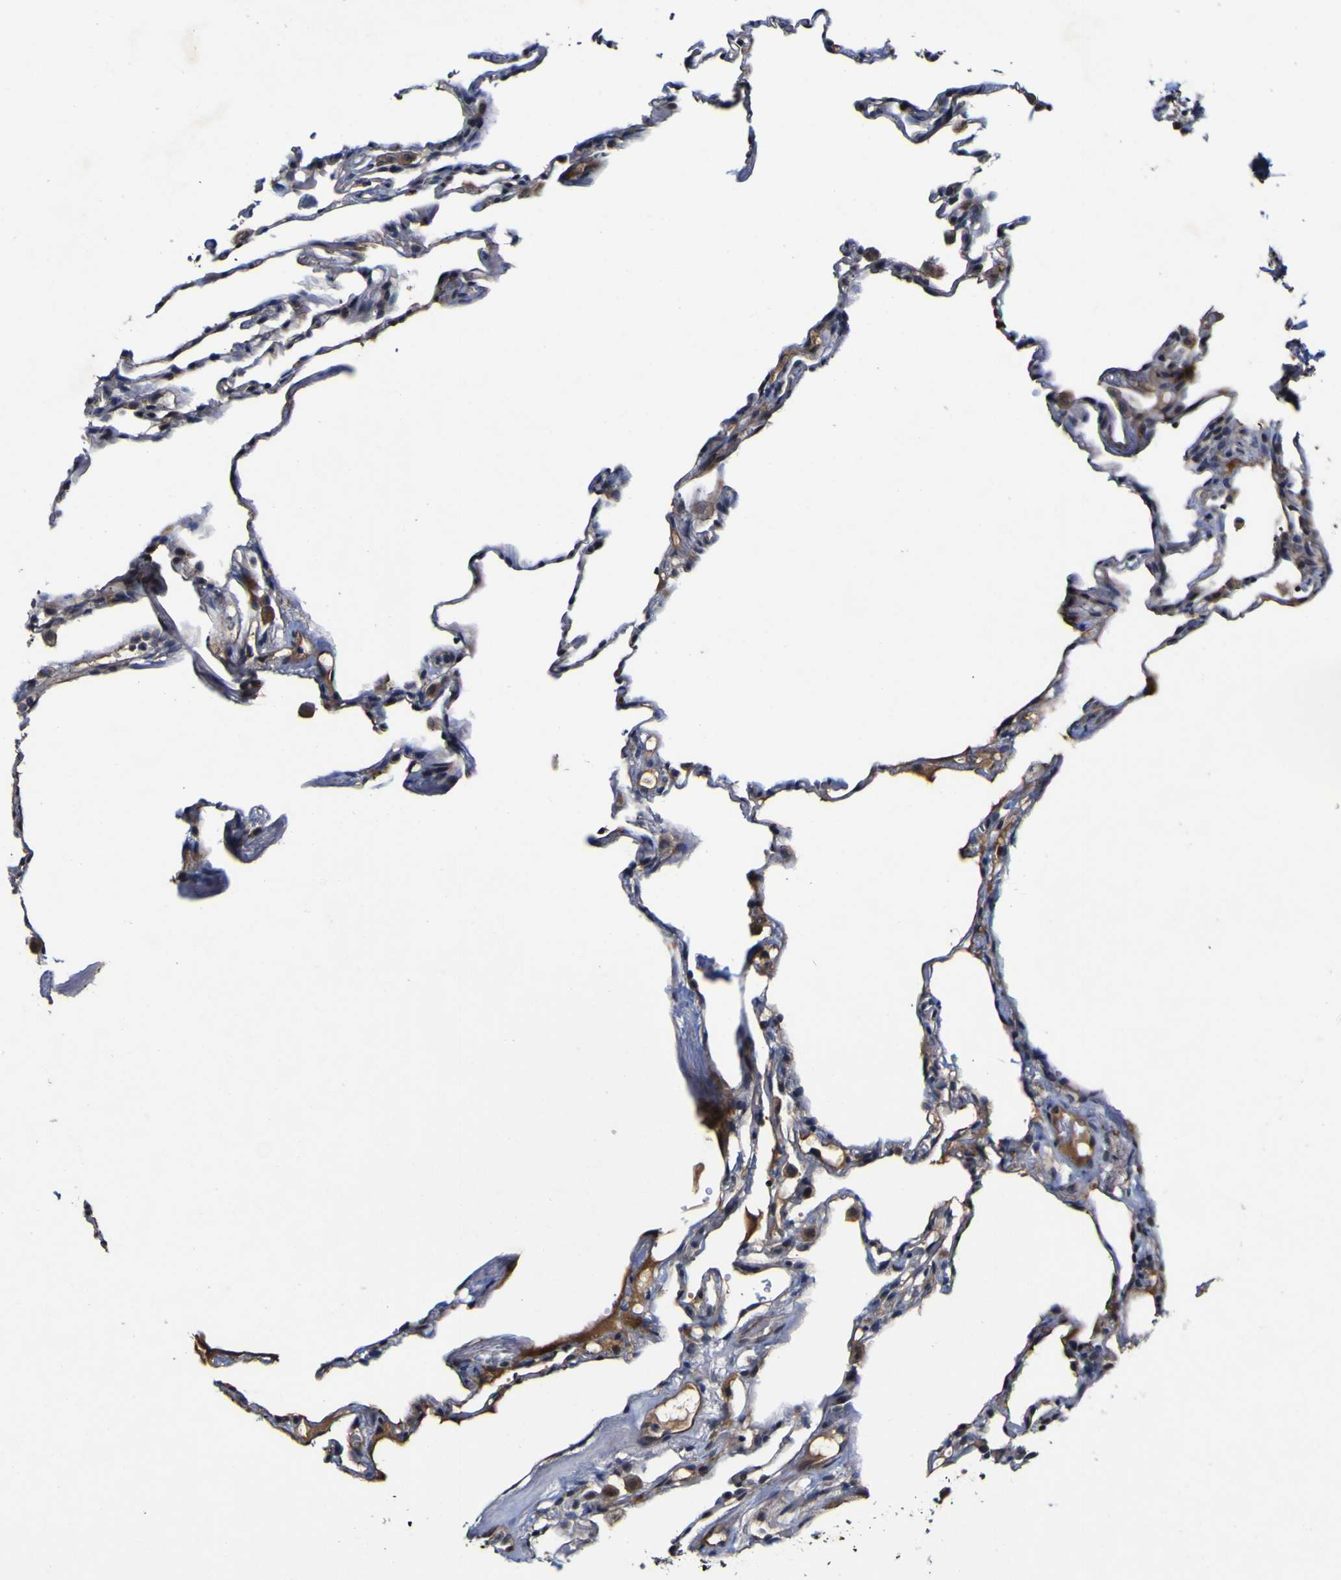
{"staining": {"intensity": "weak", "quantity": "25%-75%", "location": "cytoplasmic/membranous"}, "tissue": "lung", "cell_type": "Alveolar cells", "image_type": "normal", "snomed": [{"axis": "morphology", "description": "Normal tissue, NOS"}, {"axis": "topography", "description": "Lung"}], "caption": "This image shows IHC staining of unremarkable lung, with low weak cytoplasmic/membranous expression in approximately 25%-75% of alveolar cells.", "gene": "CCL2", "patient": {"sex": "male", "age": 59}}